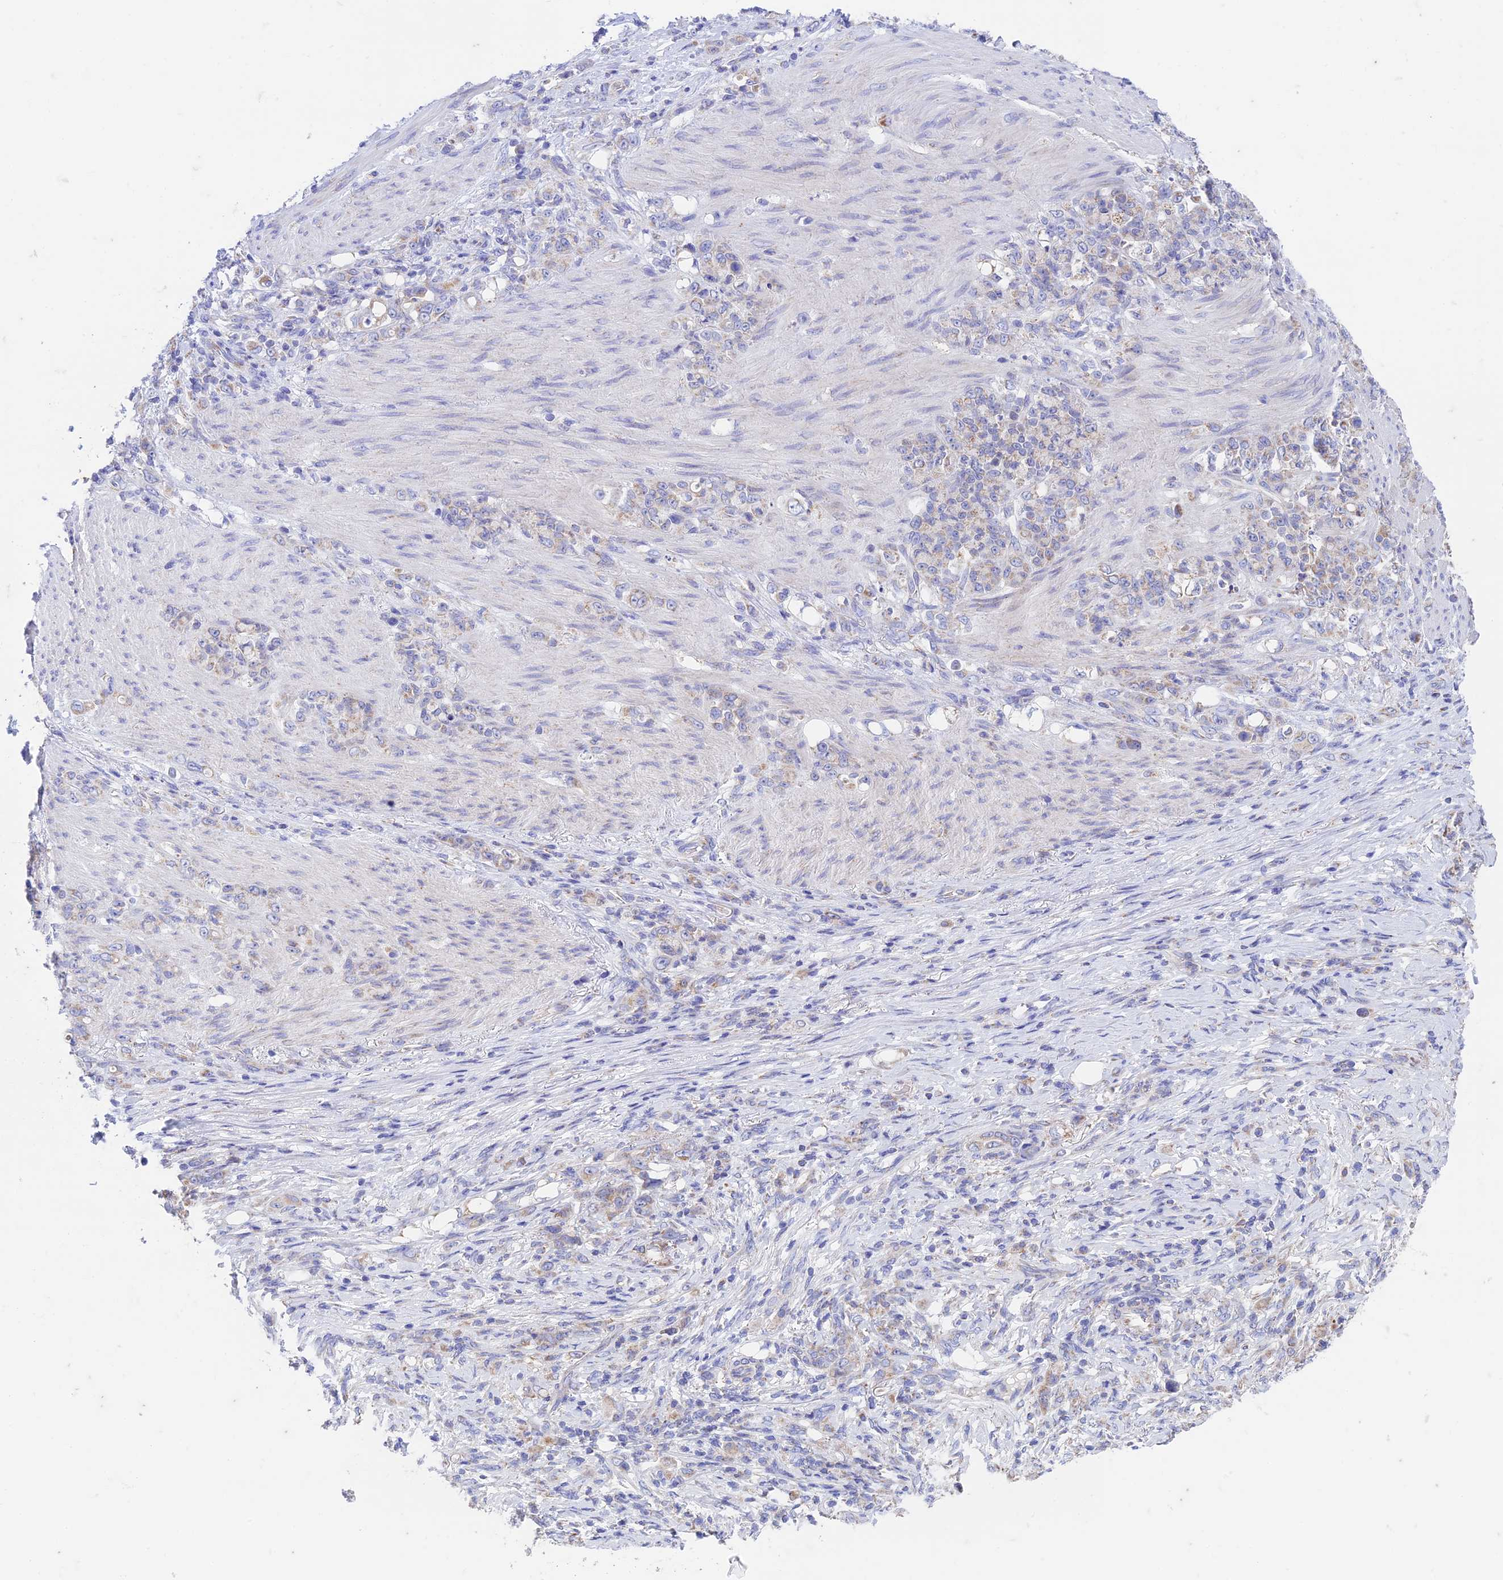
{"staining": {"intensity": "weak", "quantity": "<25%", "location": "cytoplasmic/membranous"}, "tissue": "stomach cancer", "cell_type": "Tumor cells", "image_type": "cancer", "snomed": [{"axis": "morphology", "description": "Adenocarcinoma, NOS"}, {"axis": "topography", "description": "Stomach"}], "caption": "IHC image of neoplastic tissue: human stomach cancer stained with DAB (3,3'-diaminobenzidine) exhibits no significant protein positivity in tumor cells.", "gene": "ZNF181", "patient": {"sex": "female", "age": 79}}